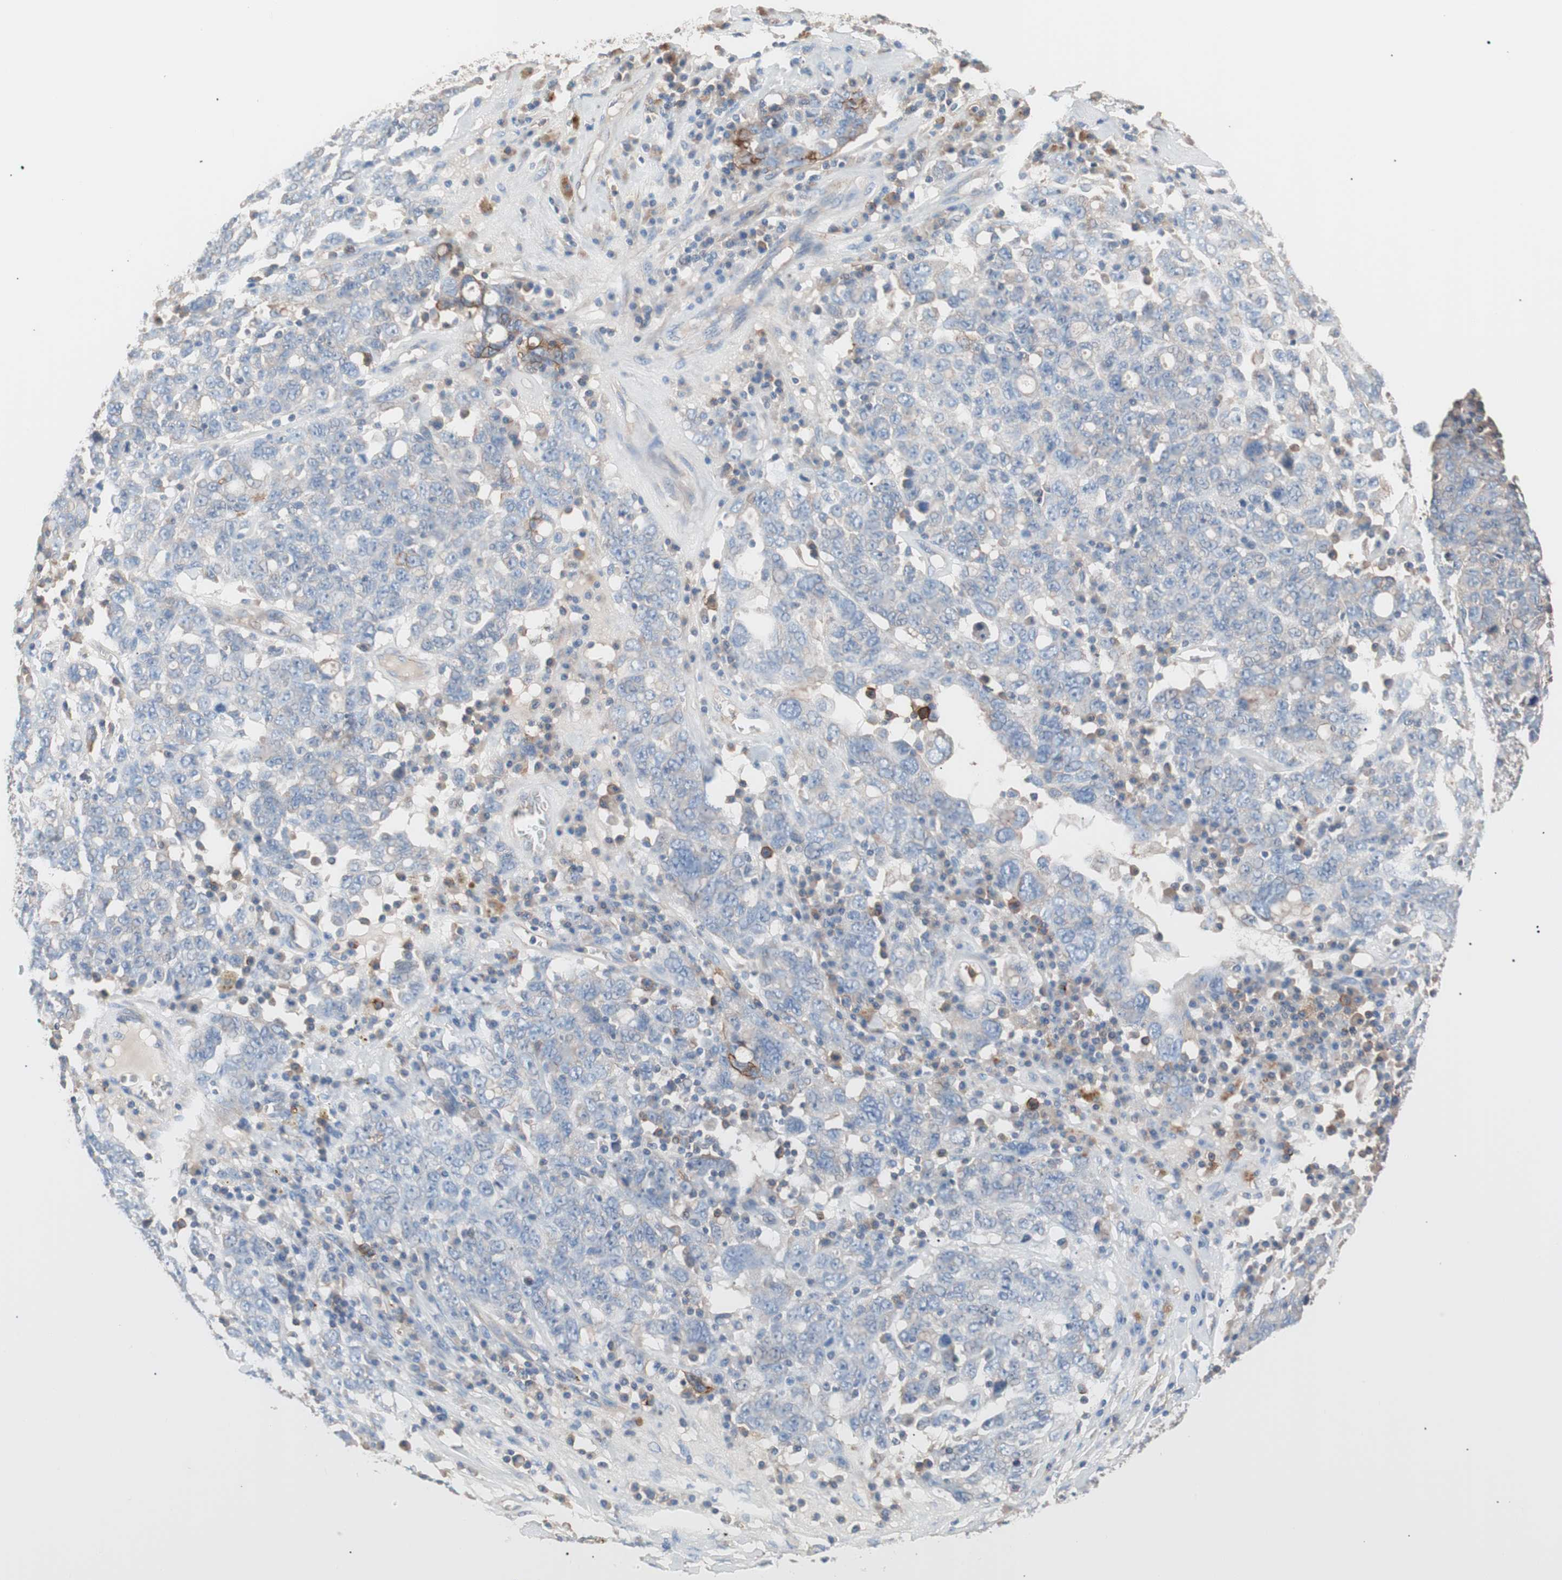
{"staining": {"intensity": "weak", "quantity": "<25%", "location": "cytoplasmic/membranous"}, "tissue": "ovarian cancer", "cell_type": "Tumor cells", "image_type": "cancer", "snomed": [{"axis": "morphology", "description": "Carcinoma, endometroid"}, {"axis": "topography", "description": "Ovary"}], "caption": "Immunohistochemistry (IHC) image of neoplastic tissue: human ovarian cancer (endometroid carcinoma) stained with DAB (3,3'-diaminobenzidine) demonstrates no significant protein expression in tumor cells.", "gene": "GPR160", "patient": {"sex": "female", "age": 62}}